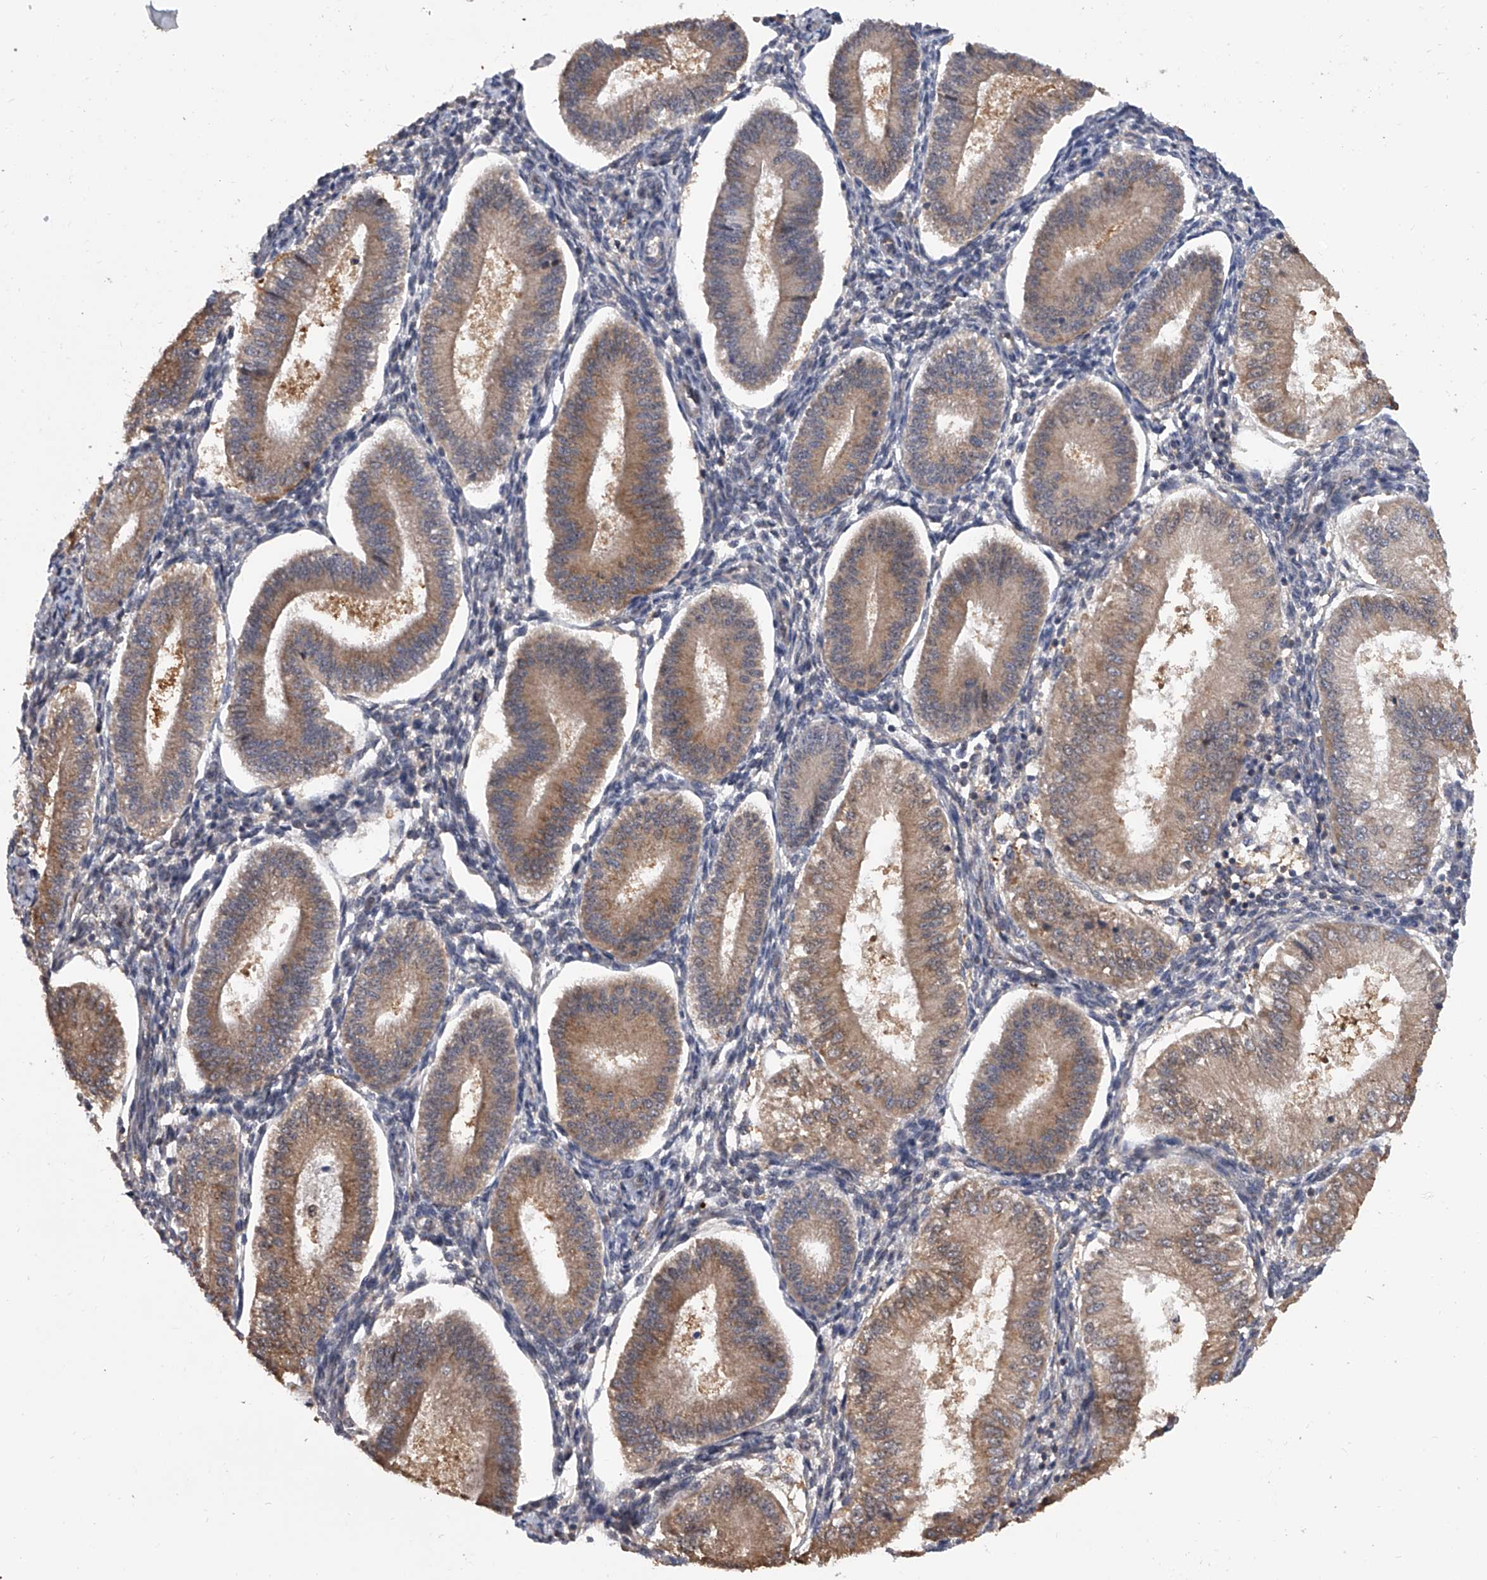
{"staining": {"intensity": "negative", "quantity": "none", "location": "none"}, "tissue": "endometrium", "cell_type": "Cells in endometrial stroma", "image_type": "normal", "snomed": [{"axis": "morphology", "description": "Normal tissue, NOS"}, {"axis": "topography", "description": "Endometrium"}], "caption": "Immunohistochemical staining of benign endometrium demonstrates no significant positivity in cells in endometrial stroma. Nuclei are stained in blue.", "gene": "BHLHE23", "patient": {"sex": "female", "age": 39}}